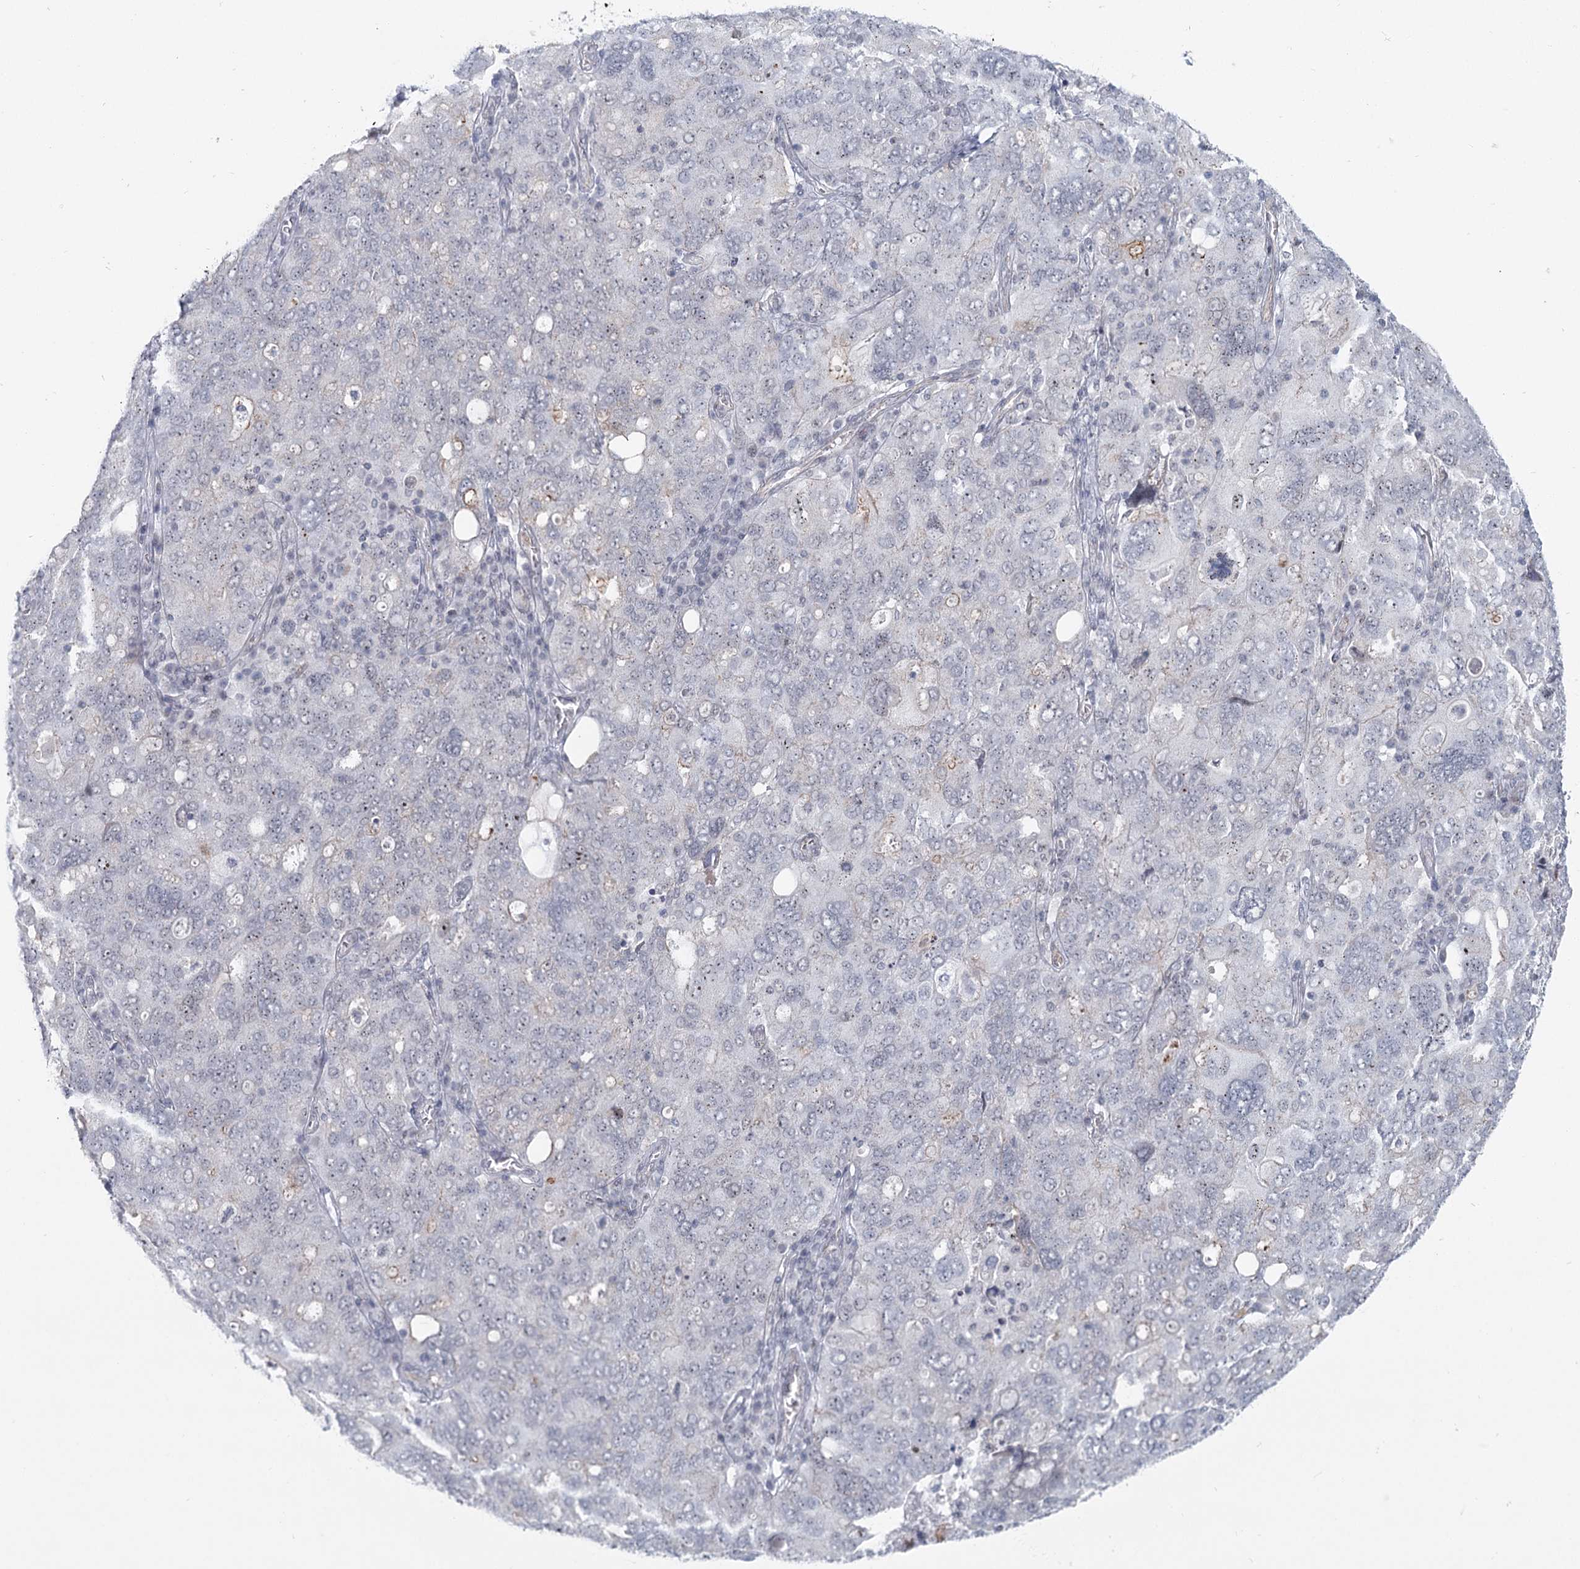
{"staining": {"intensity": "negative", "quantity": "none", "location": "none"}, "tissue": "ovarian cancer", "cell_type": "Tumor cells", "image_type": "cancer", "snomed": [{"axis": "morphology", "description": "Carcinoma, endometroid"}, {"axis": "topography", "description": "Ovary"}], "caption": "Tumor cells show no significant protein expression in ovarian cancer (endometroid carcinoma).", "gene": "ABHD8", "patient": {"sex": "female", "age": 62}}